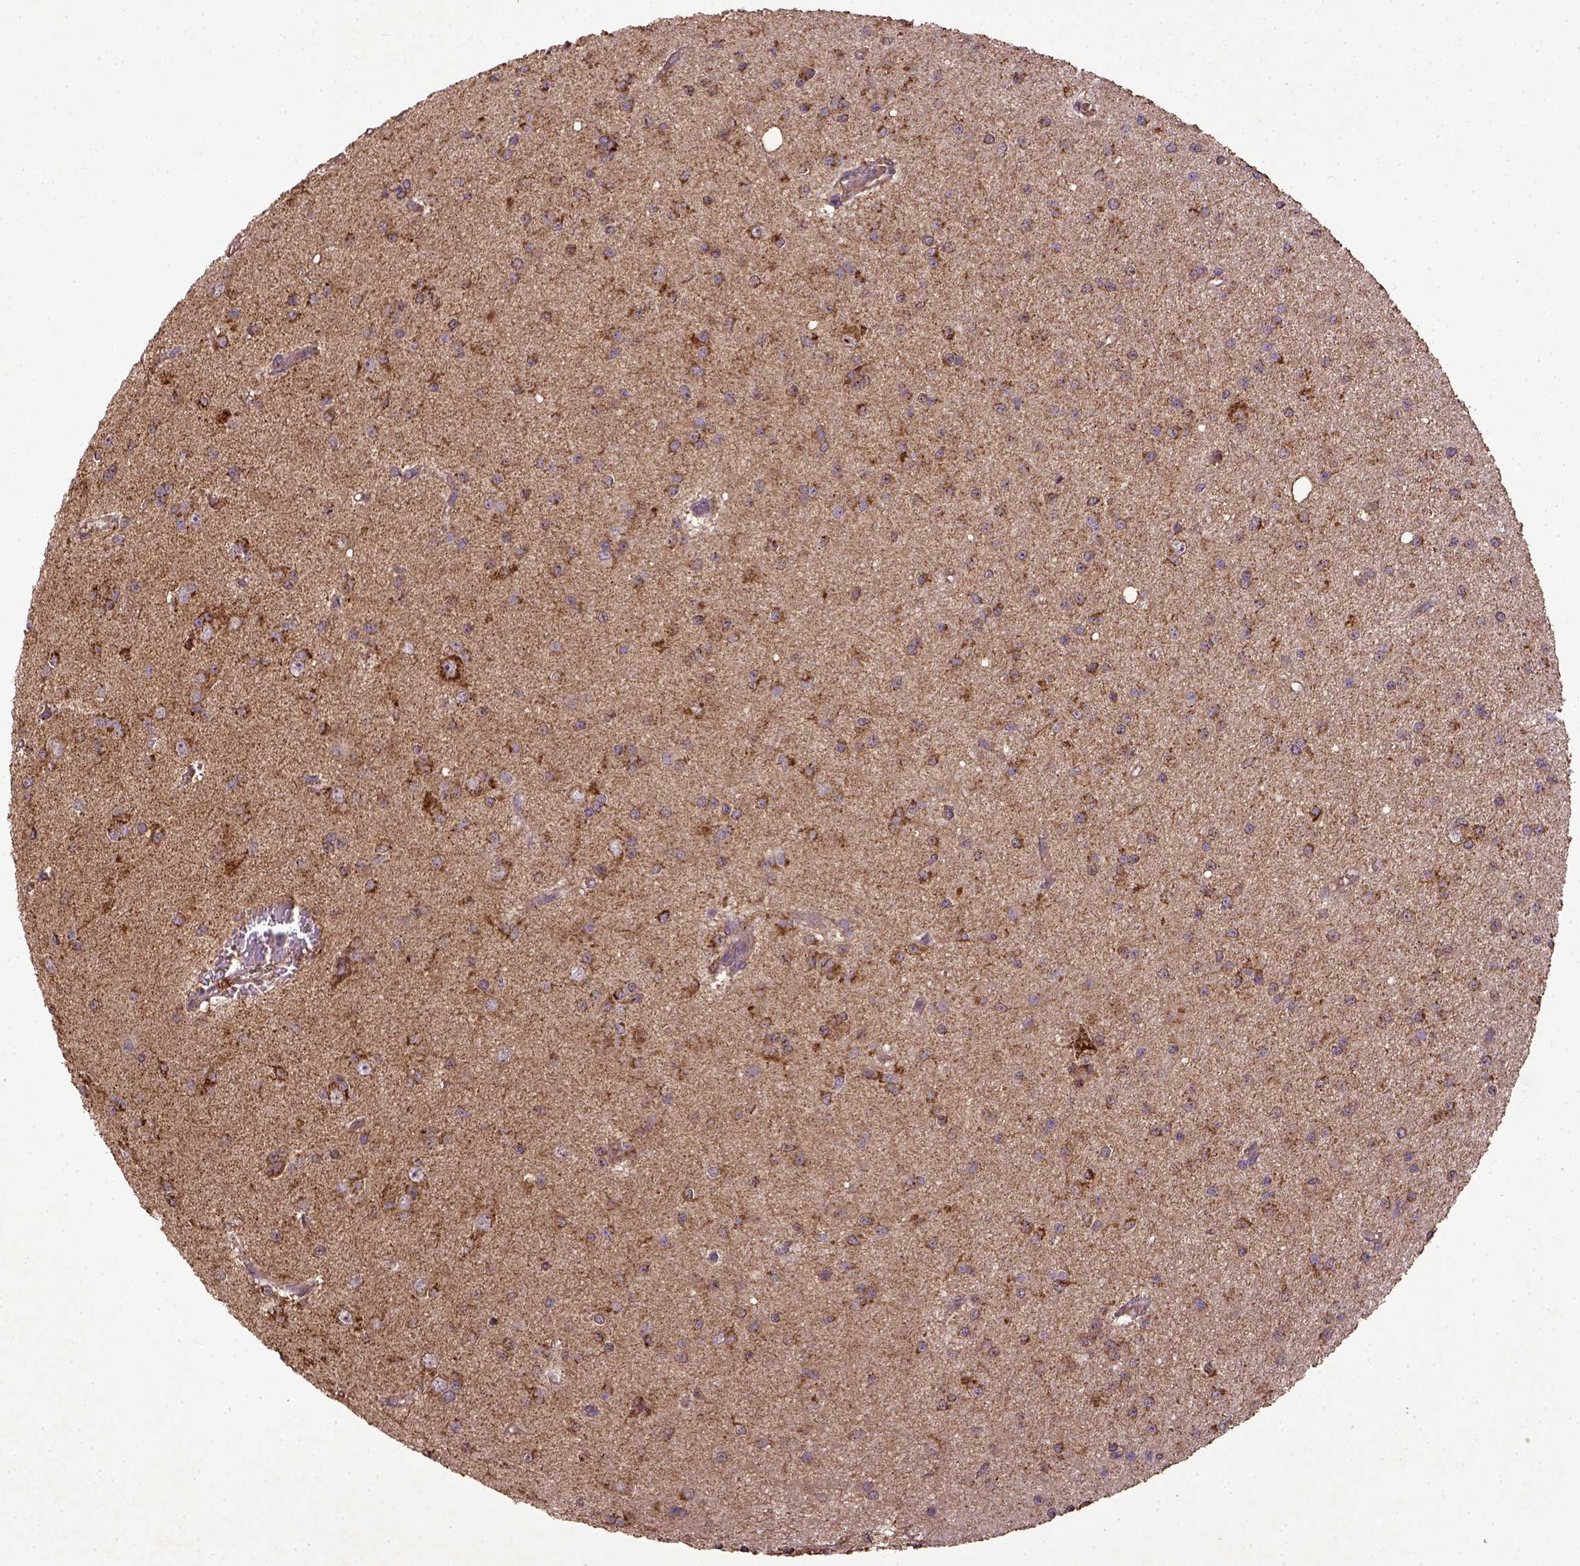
{"staining": {"intensity": "moderate", "quantity": ">75%", "location": "cytoplasmic/membranous"}, "tissue": "glioma", "cell_type": "Tumor cells", "image_type": "cancer", "snomed": [{"axis": "morphology", "description": "Glioma, malignant, Low grade"}, {"axis": "topography", "description": "Brain"}], "caption": "A micrograph of human glioma stained for a protein exhibits moderate cytoplasmic/membranous brown staining in tumor cells.", "gene": "MT-CO1", "patient": {"sex": "male", "age": 27}}